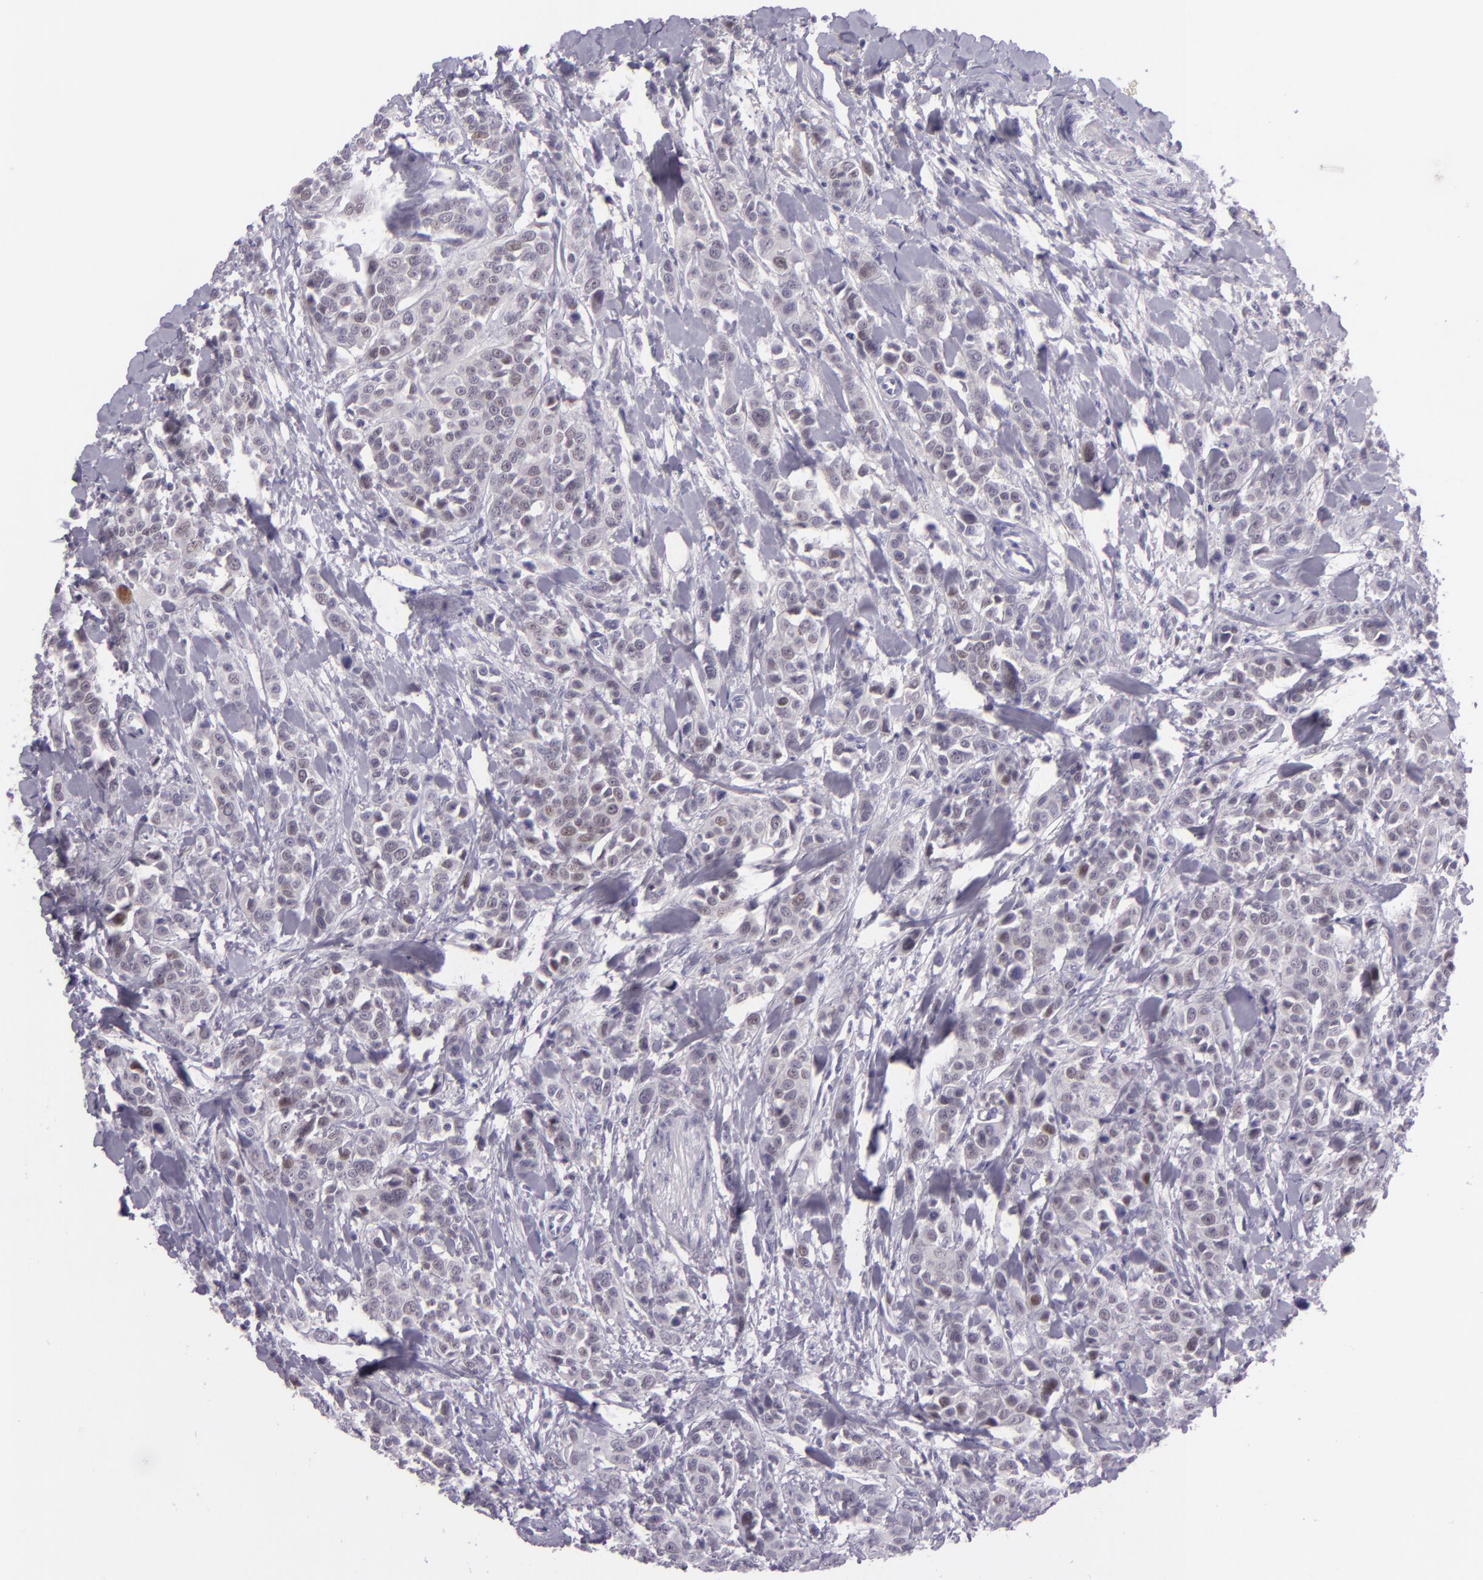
{"staining": {"intensity": "weak", "quantity": "<25%", "location": "nuclear"}, "tissue": "urothelial cancer", "cell_type": "Tumor cells", "image_type": "cancer", "snomed": [{"axis": "morphology", "description": "Urothelial carcinoma, High grade"}, {"axis": "topography", "description": "Urinary bladder"}], "caption": "The micrograph reveals no staining of tumor cells in urothelial cancer.", "gene": "CHEK2", "patient": {"sex": "male", "age": 56}}